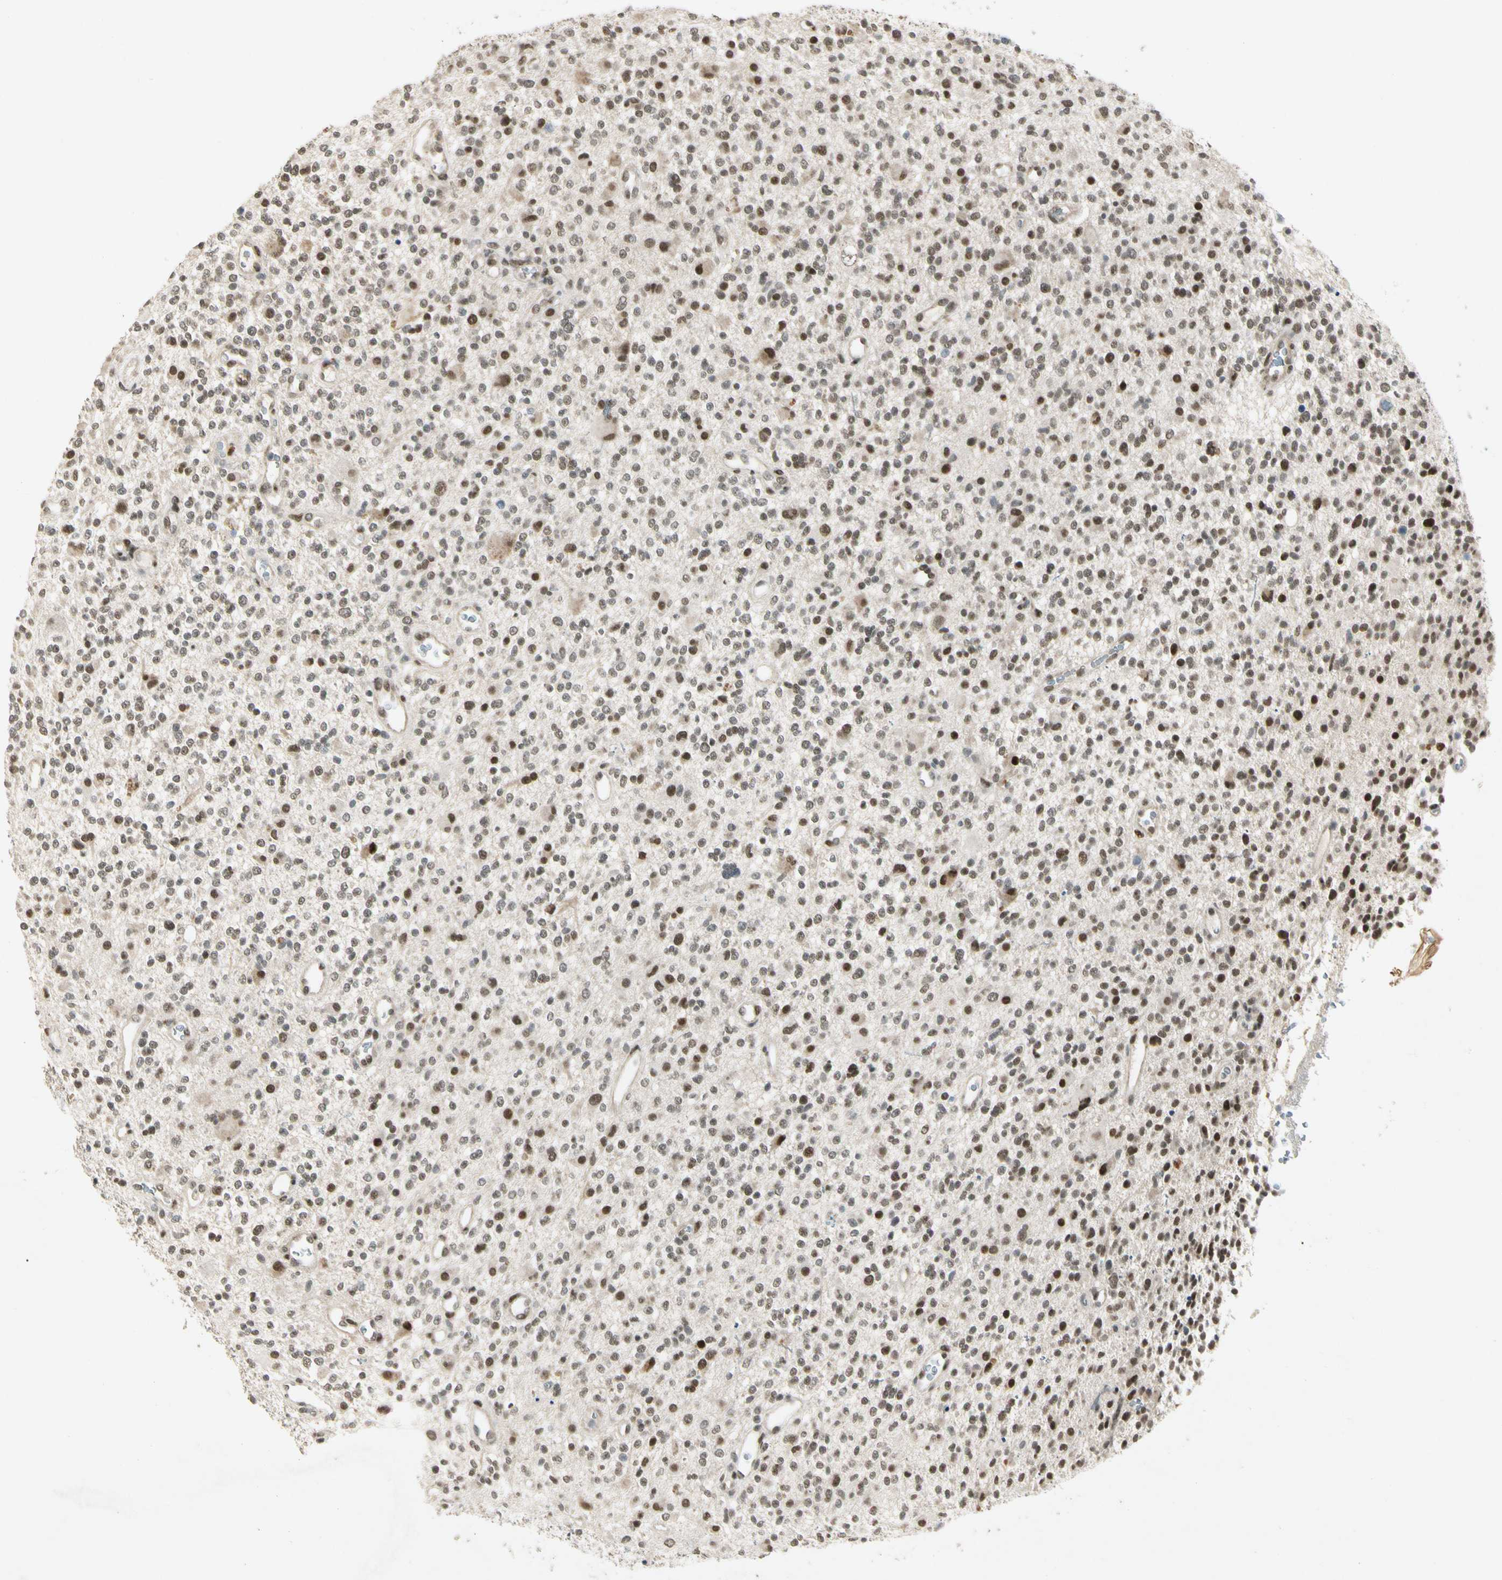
{"staining": {"intensity": "moderate", "quantity": ">75%", "location": "nuclear"}, "tissue": "glioma", "cell_type": "Tumor cells", "image_type": "cancer", "snomed": [{"axis": "morphology", "description": "Glioma, malignant, High grade"}, {"axis": "topography", "description": "Brain"}], "caption": "Immunohistochemical staining of human high-grade glioma (malignant) exhibits medium levels of moderate nuclear positivity in about >75% of tumor cells.", "gene": "ZBTB4", "patient": {"sex": "male", "age": 48}}